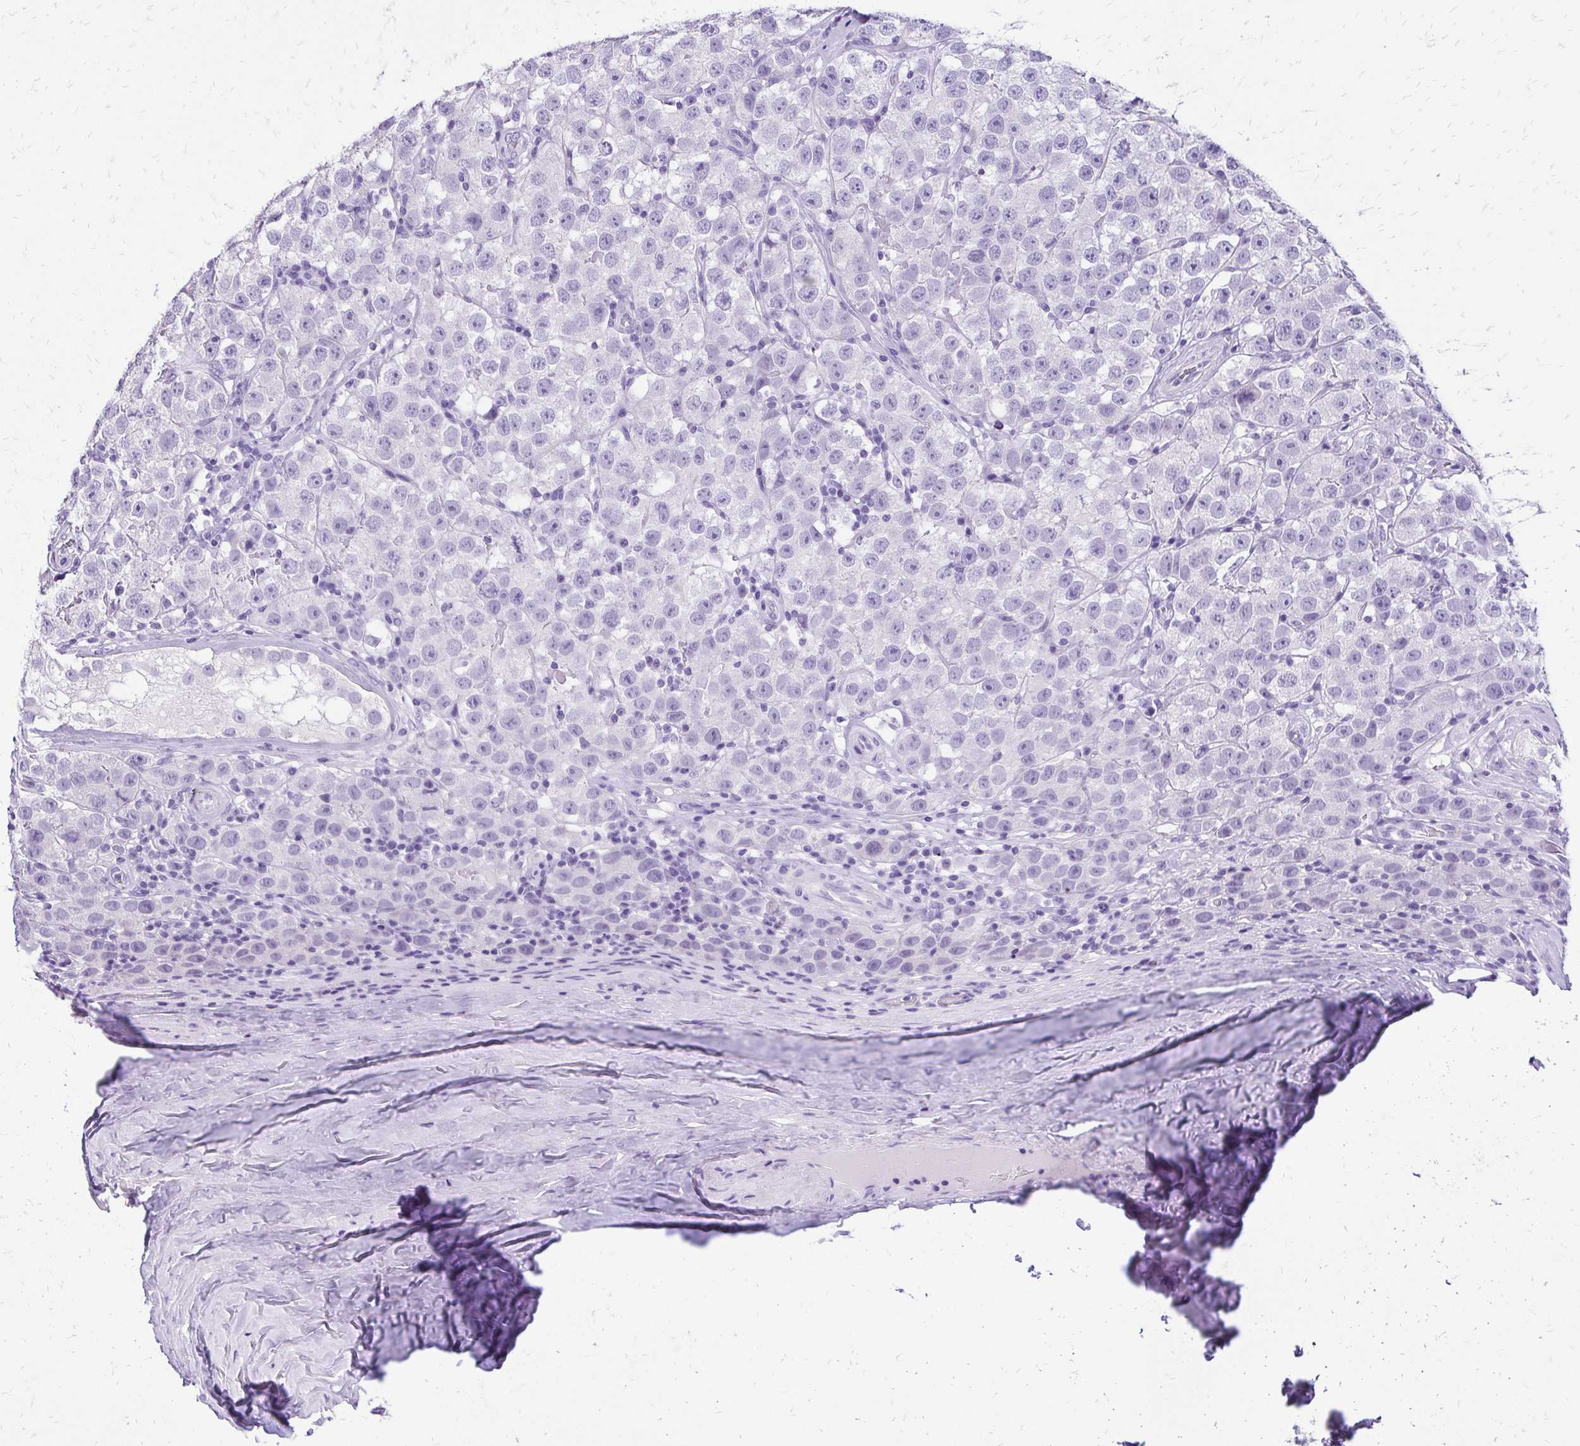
{"staining": {"intensity": "negative", "quantity": "none", "location": "none"}, "tissue": "testis cancer", "cell_type": "Tumor cells", "image_type": "cancer", "snomed": [{"axis": "morphology", "description": "Seminoma, NOS"}, {"axis": "topography", "description": "Testis"}], "caption": "Tumor cells show no significant protein expression in seminoma (testis).", "gene": "SLC32A1", "patient": {"sex": "male", "age": 34}}